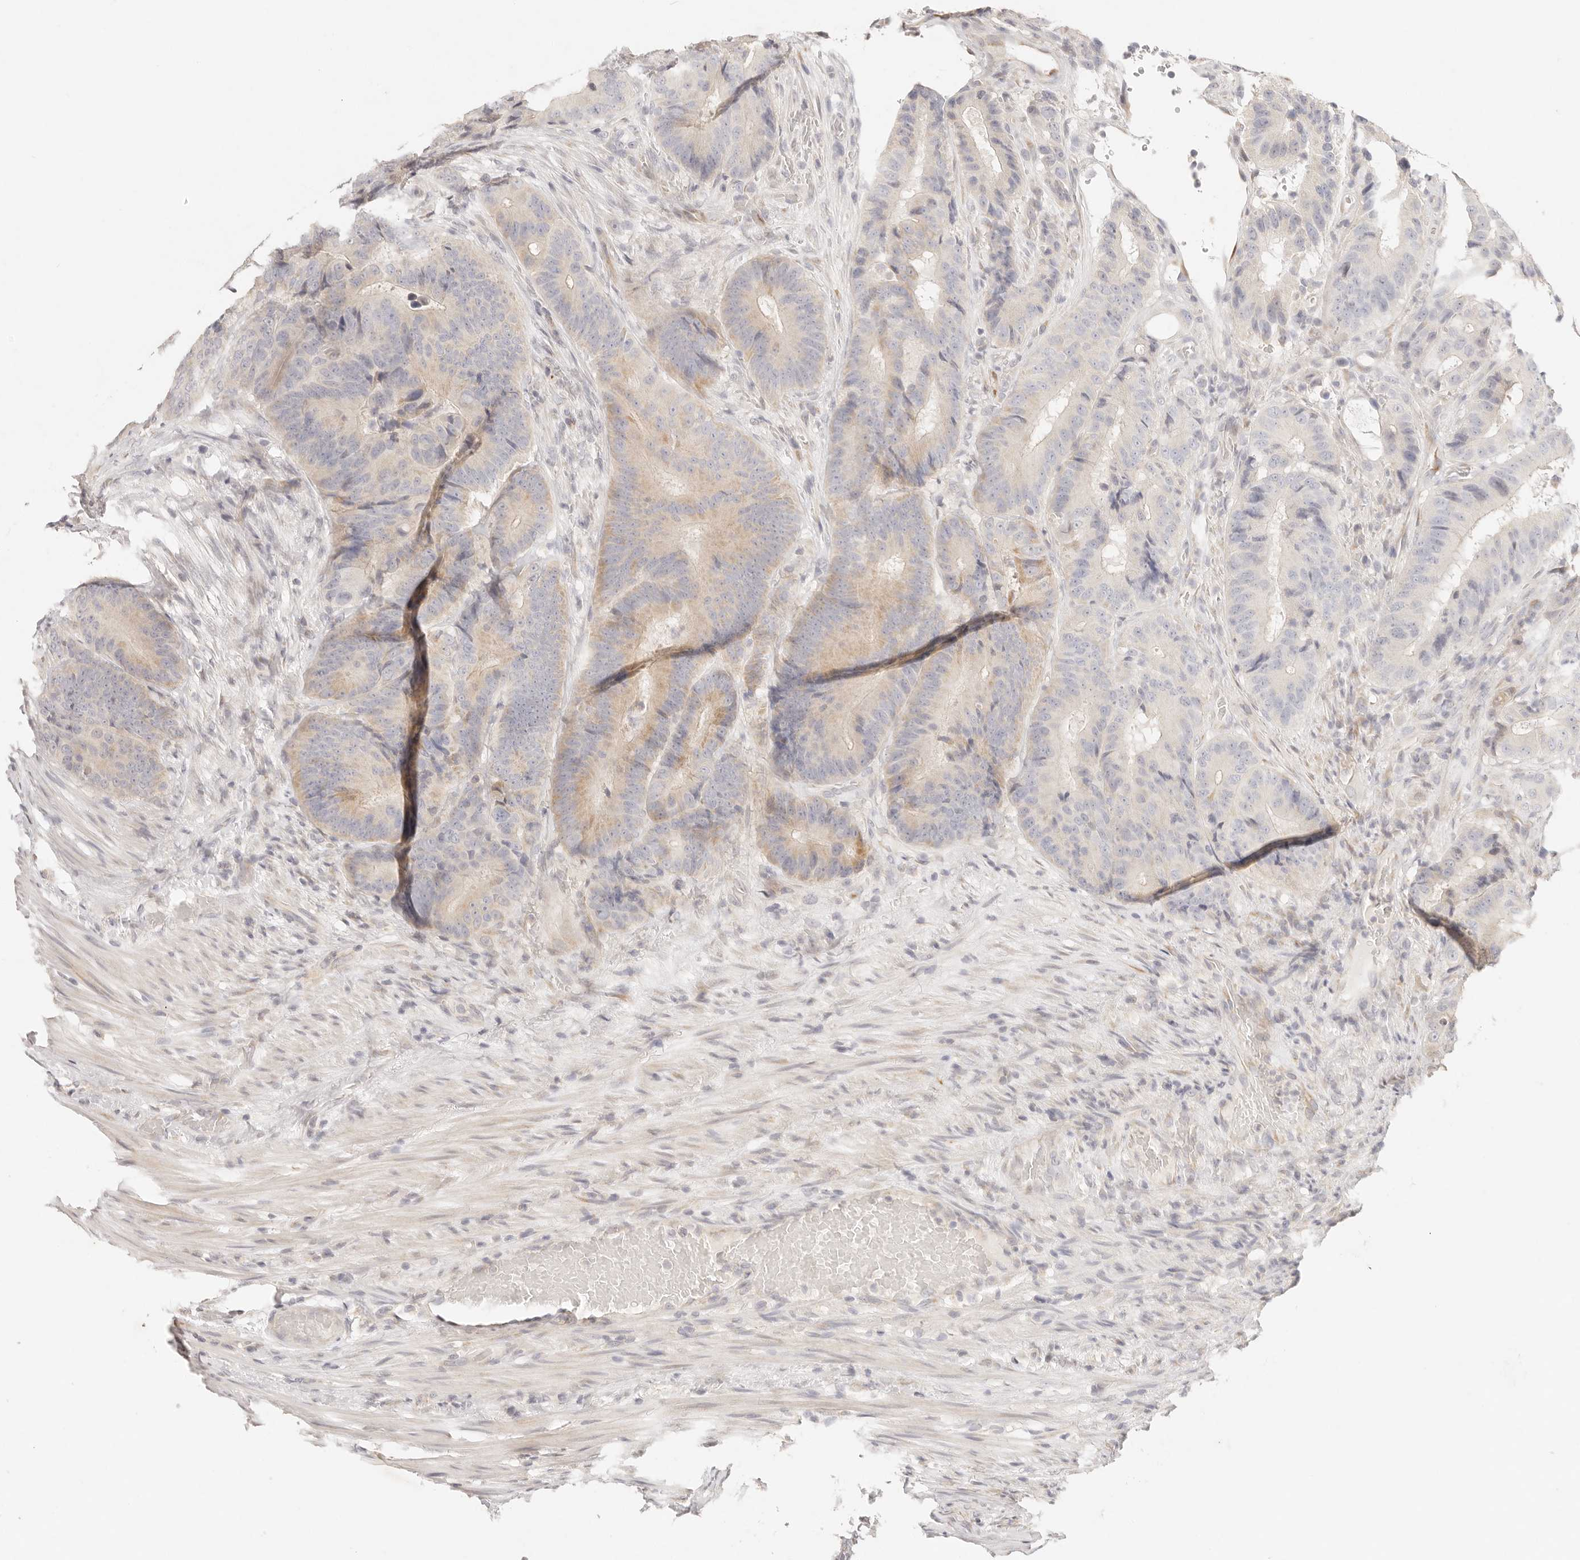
{"staining": {"intensity": "weak", "quantity": "<25%", "location": "cytoplasmic/membranous"}, "tissue": "colorectal cancer", "cell_type": "Tumor cells", "image_type": "cancer", "snomed": [{"axis": "morphology", "description": "Adenocarcinoma, NOS"}, {"axis": "topography", "description": "Colon"}], "caption": "This photomicrograph is of colorectal cancer (adenocarcinoma) stained with IHC to label a protein in brown with the nuclei are counter-stained blue. There is no expression in tumor cells.", "gene": "GPR156", "patient": {"sex": "male", "age": 83}}